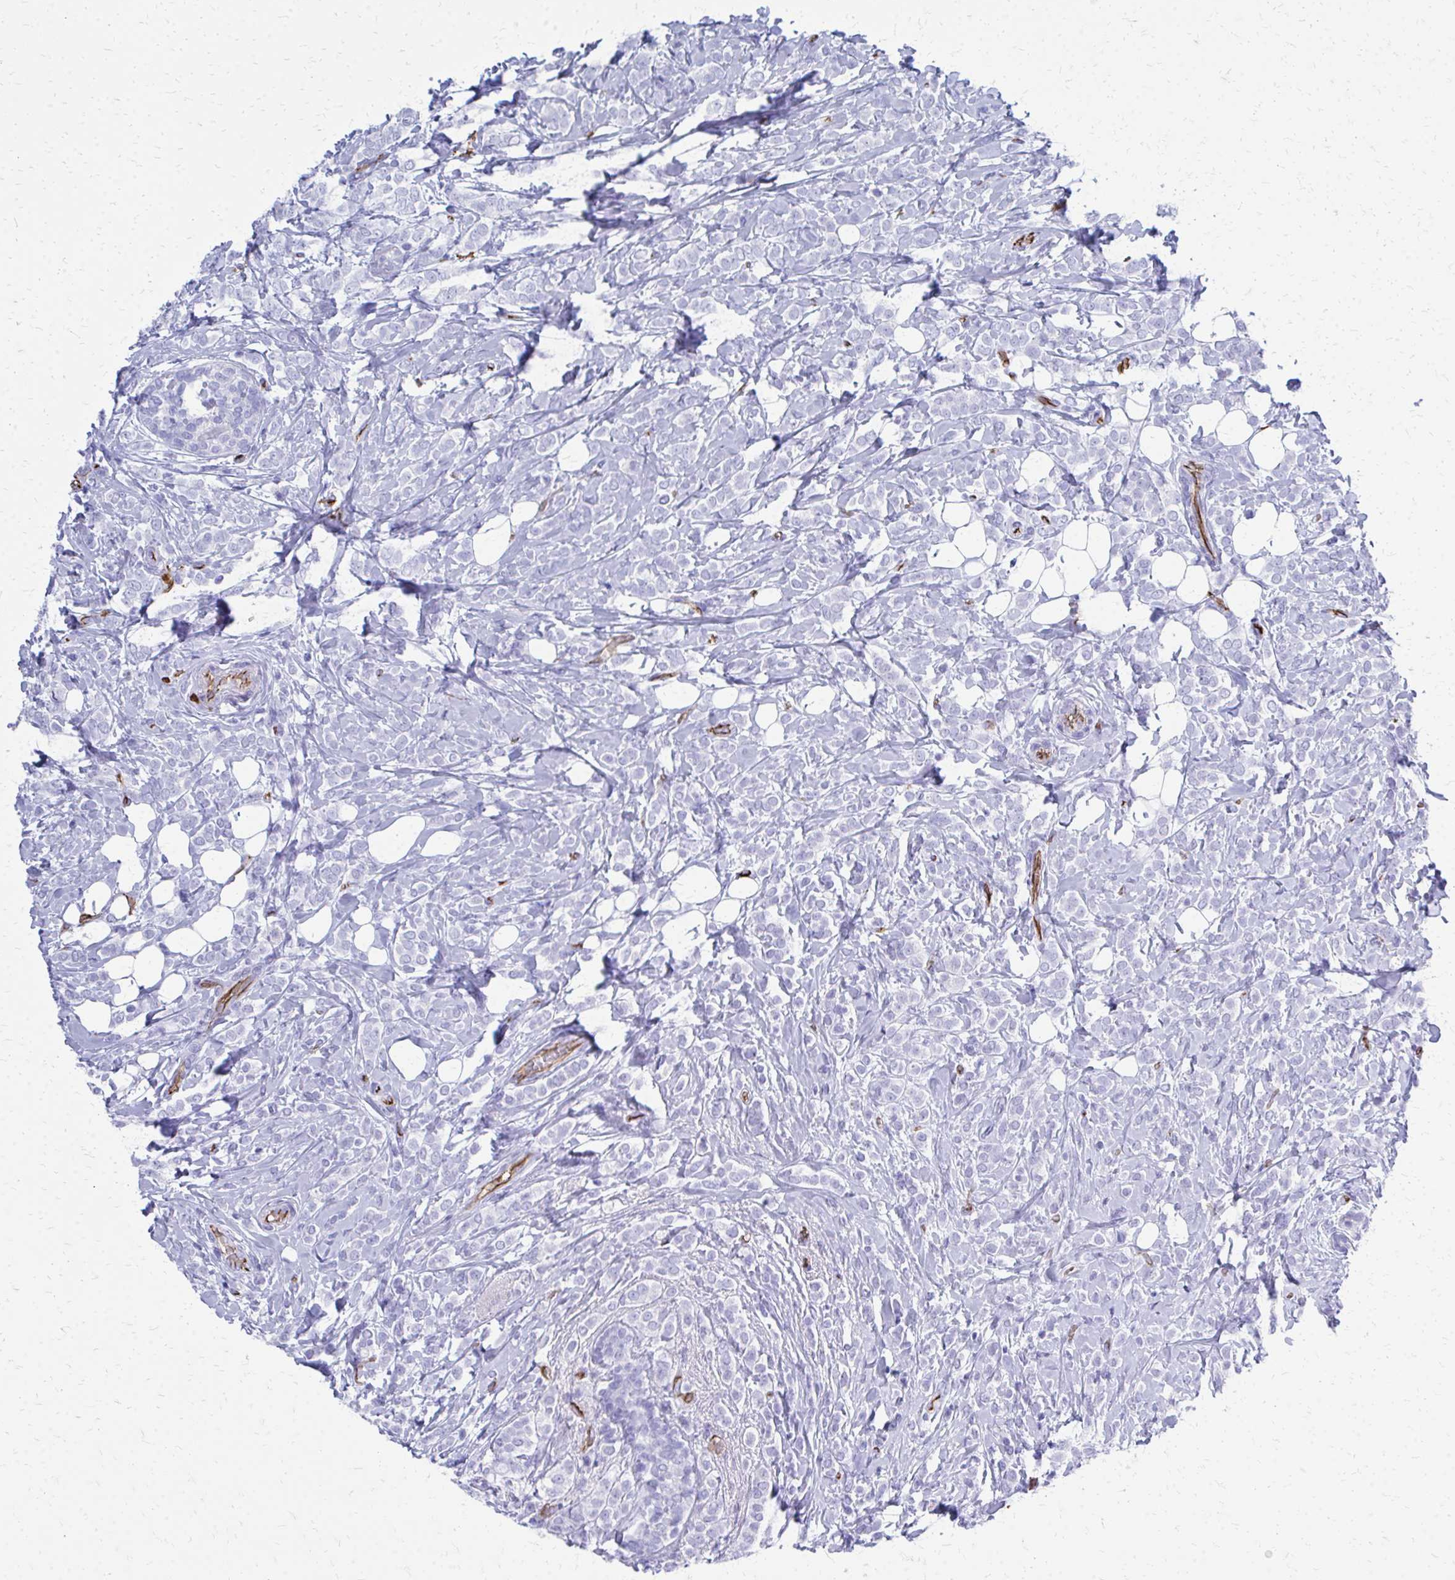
{"staining": {"intensity": "negative", "quantity": "none", "location": "none"}, "tissue": "breast cancer", "cell_type": "Tumor cells", "image_type": "cancer", "snomed": [{"axis": "morphology", "description": "Lobular carcinoma"}, {"axis": "topography", "description": "Breast"}], "caption": "High power microscopy histopathology image of an immunohistochemistry (IHC) photomicrograph of breast cancer, revealing no significant expression in tumor cells.", "gene": "TPSG1", "patient": {"sex": "female", "age": 49}}